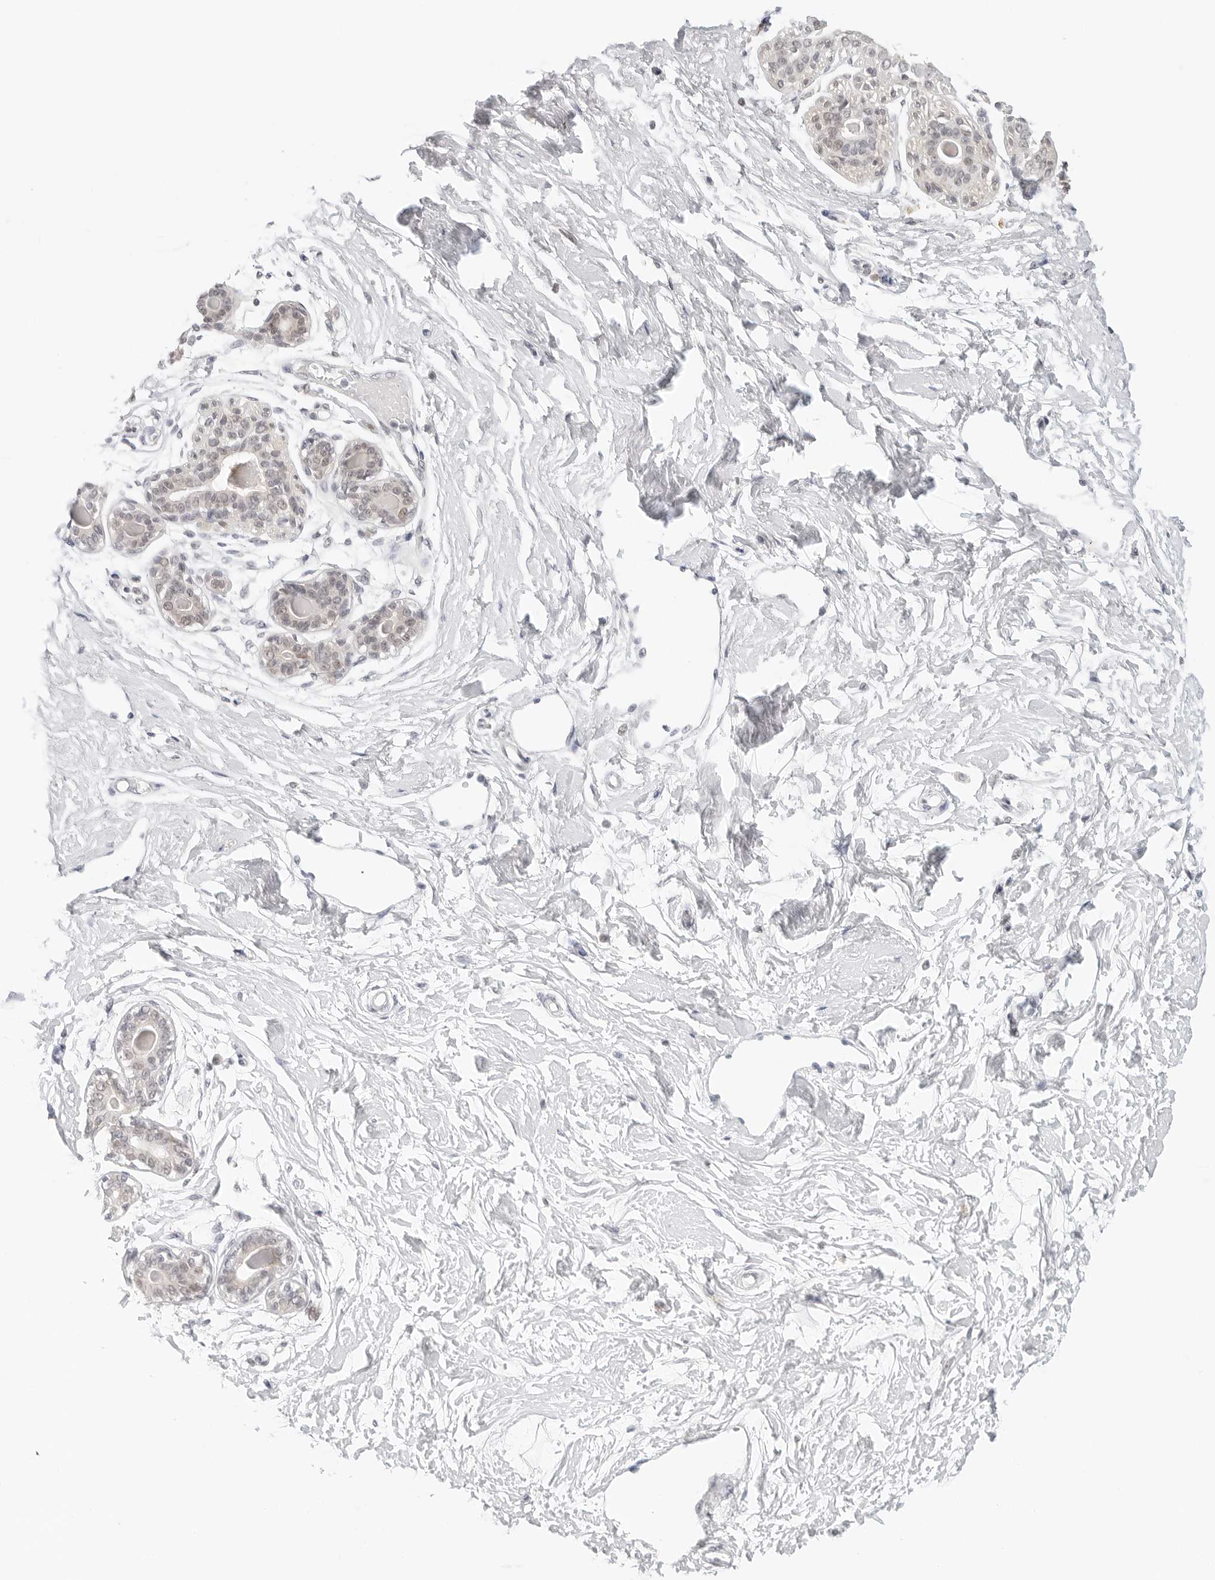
{"staining": {"intensity": "negative", "quantity": "none", "location": "none"}, "tissue": "breast", "cell_type": "Adipocytes", "image_type": "normal", "snomed": [{"axis": "morphology", "description": "Normal tissue, NOS"}, {"axis": "topography", "description": "Breast"}], "caption": "A high-resolution photomicrograph shows IHC staining of benign breast, which displays no significant expression in adipocytes.", "gene": "TSEN2", "patient": {"sex": "female", "age": 45}}